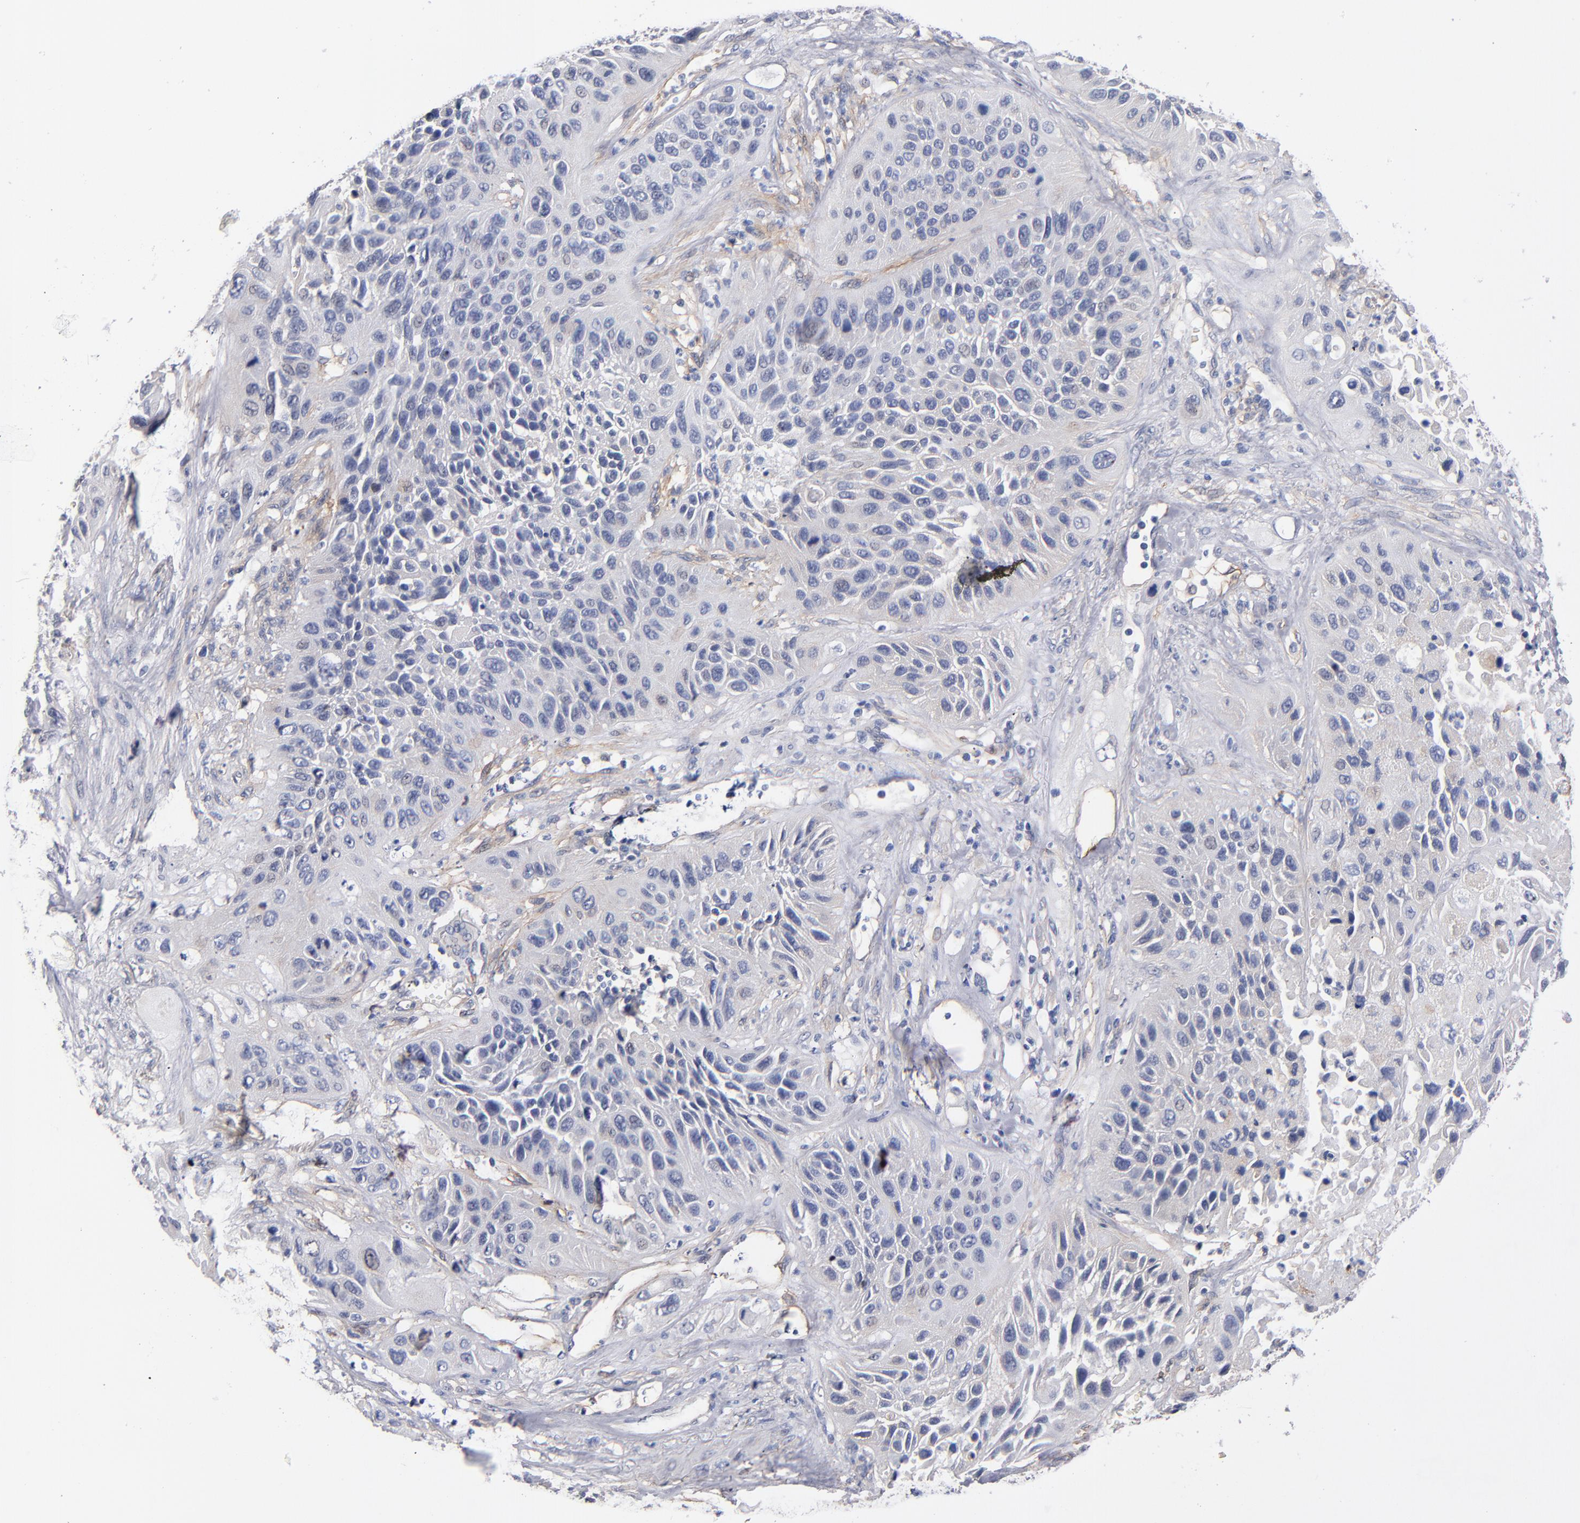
{"staining": {"intensity": "negative", "quantity": "none", "location": "none"}, "tissue": "lung cancer", "cell_type": "Tumor cells", "image_type": "cancer", "snomed": [{"axis": "morphology", "description": "Squamous cell carcinoma, NOS"}, {"axis": "topography", "description": "Lung"}], "caption": "Immunohistochemical staining of human lung squamous cell carcinoma demonstrates no significant staining in tumor cells.", "gene": "PLSCR4", "patient": {"sex": "female", "age": 76}}